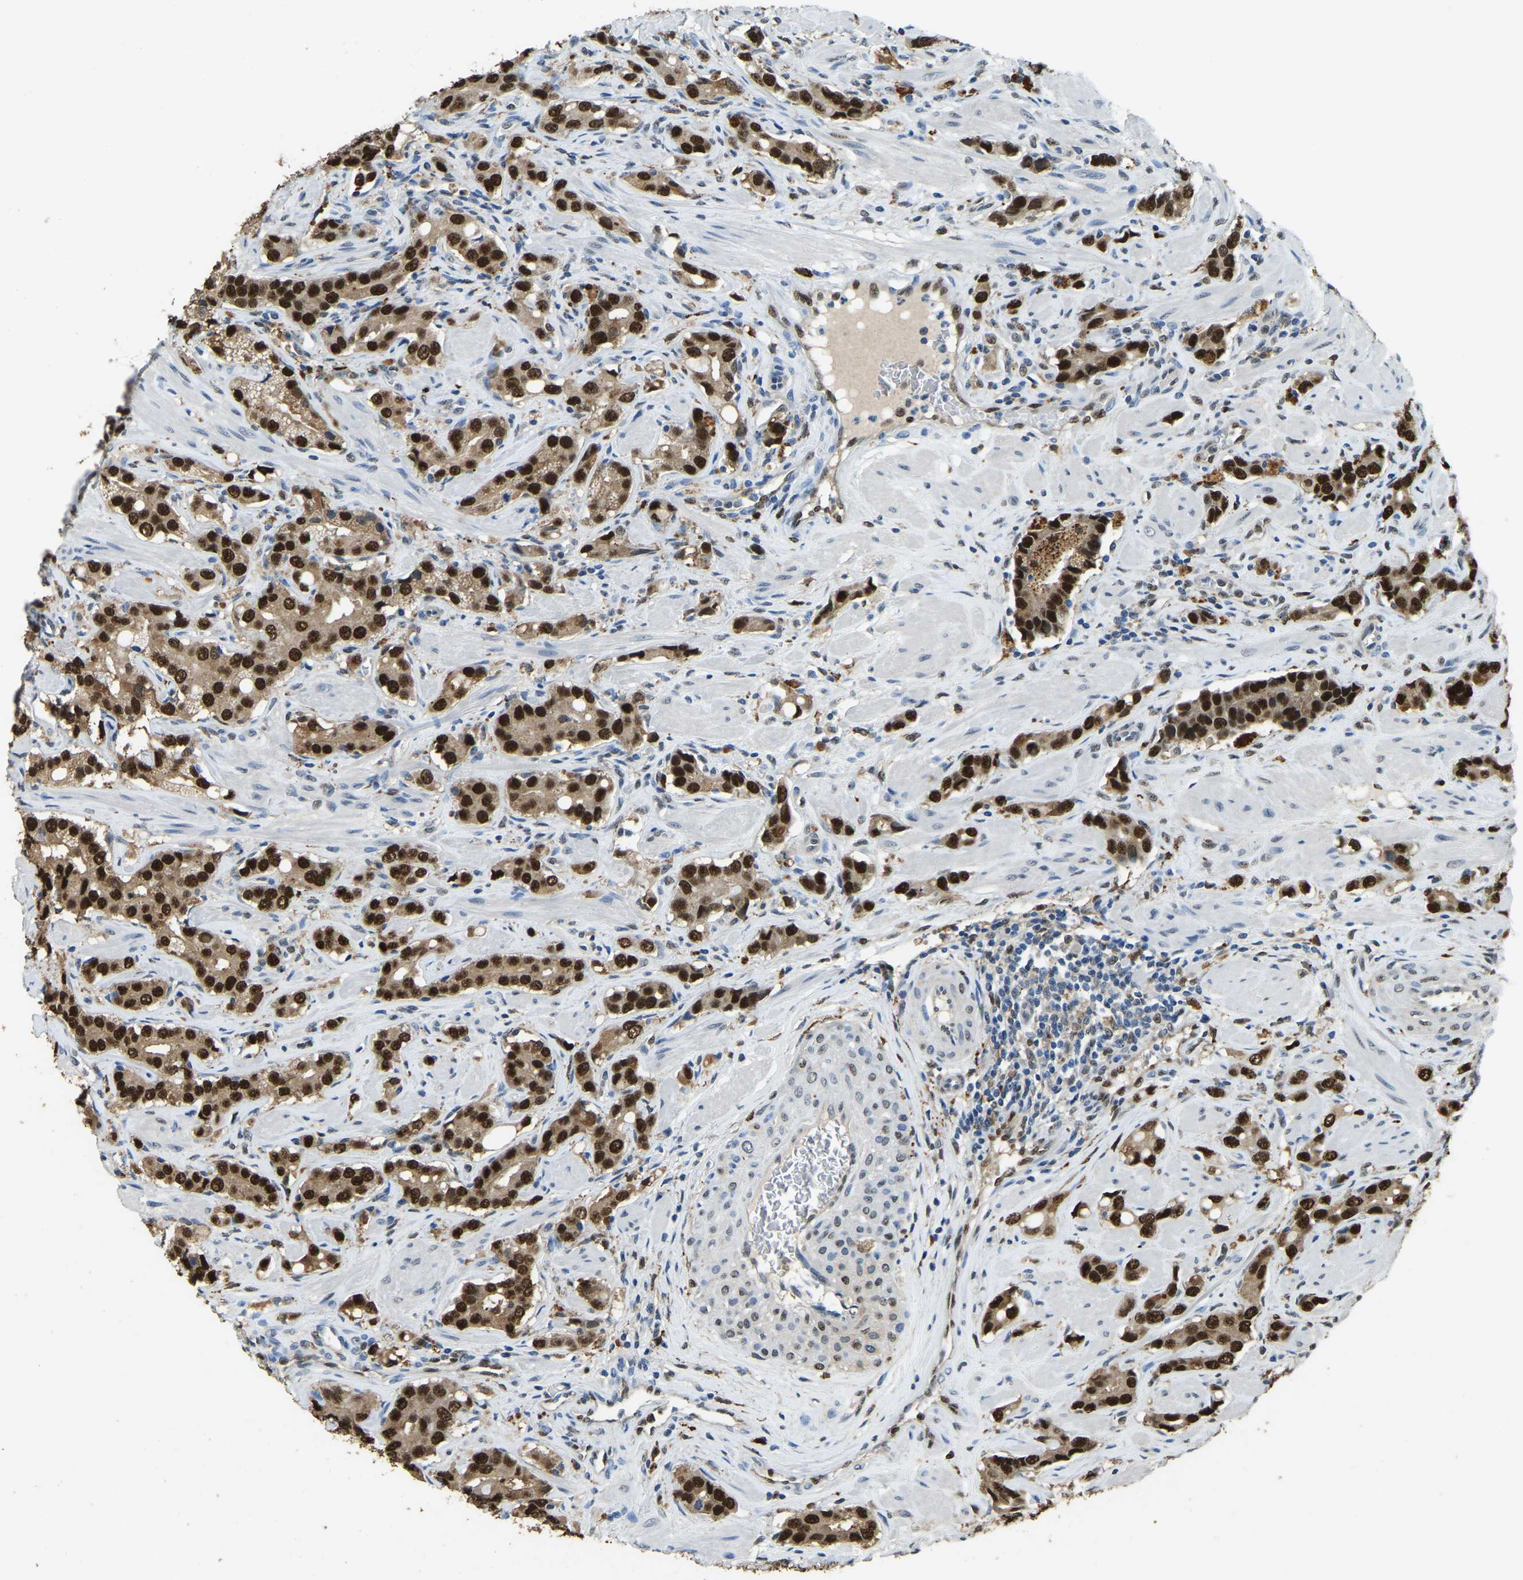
{"staining": {"intensity": "strong", "quantity": ">75%", "location": "cytoplasmic/membranous,nuclear"}, "tissue": "prostate cancer", "cell_type": "Tumor cells", "image_type": "cancer", "snomed": [{"axis": "morphology", "description": "Adenocarcinoma, High grade"}, {"axis": "topography", "description": "Prostate"}], "caption": "Prostate cancer tissue displays strong cytoplasmic/membranous and nuclear positivity in about >75% of tumor cells, visualized by immunohistochemistry.", "gene": "NANS", "patient": {"sex": "male", "age": 52}}